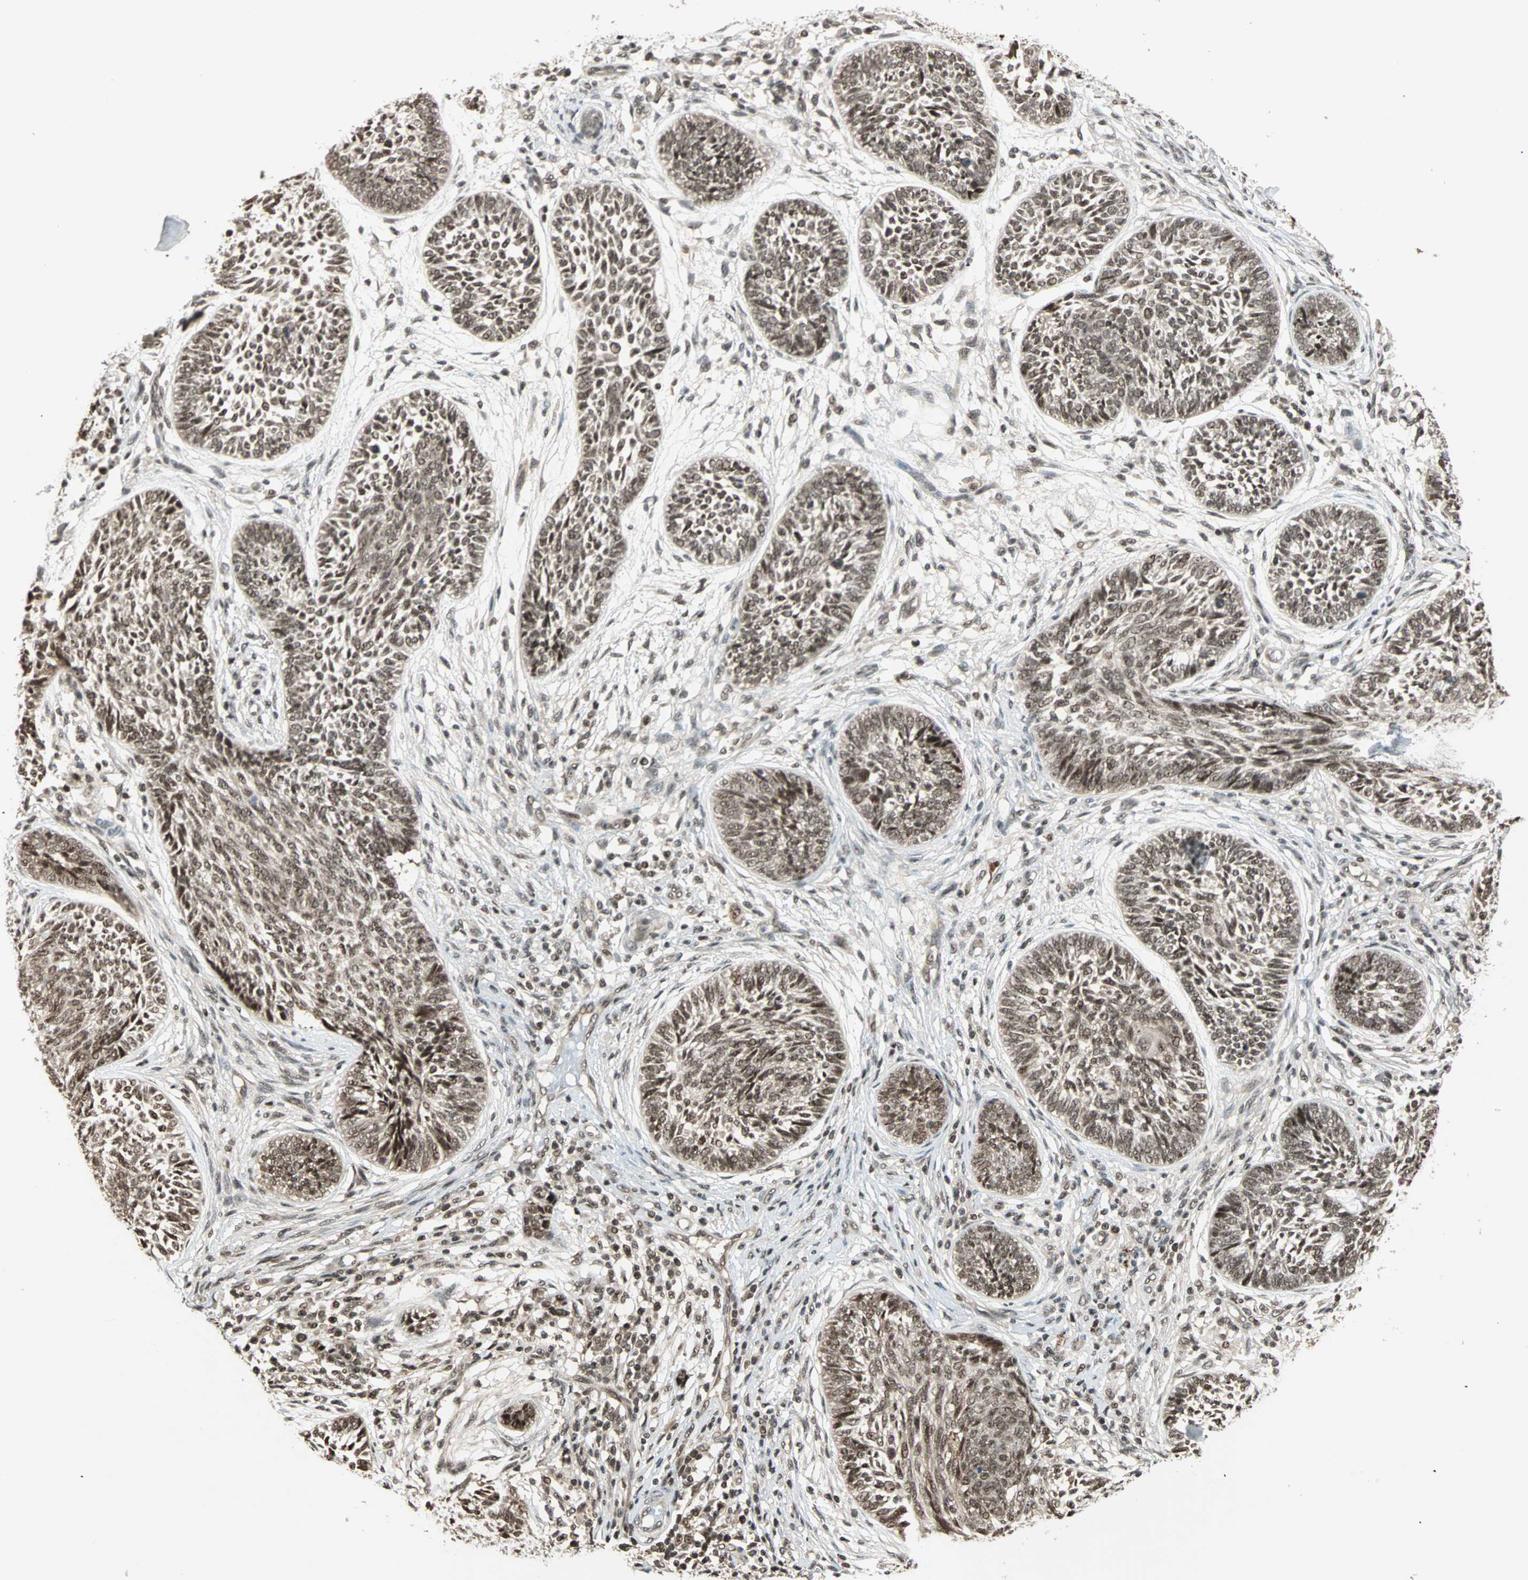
{"staining": {"intensity": "strong", "quantity": ">75%", "location": "cytoplasmic/membranous,nuclear"}, "tissue": "skin cancer", "cell_type": "Tumor cells", "image_type": "cancer", "snomed": [{"axis": "morphology", "description": "Papilloma, NOS"}, {"axis": "morphology", "description": "Basal cell carcinoma"}, {"axis": "topography", "description": "Skin"}], "caption": "Protein expression analysis of basal cell carcinoma (skin) exhibits strong cytoplasmic/membranous and nuclear expression in approximately >75% of tumor cells.", "gene": "ZNF44", "patient": {"sex": "male", "age": 87}}